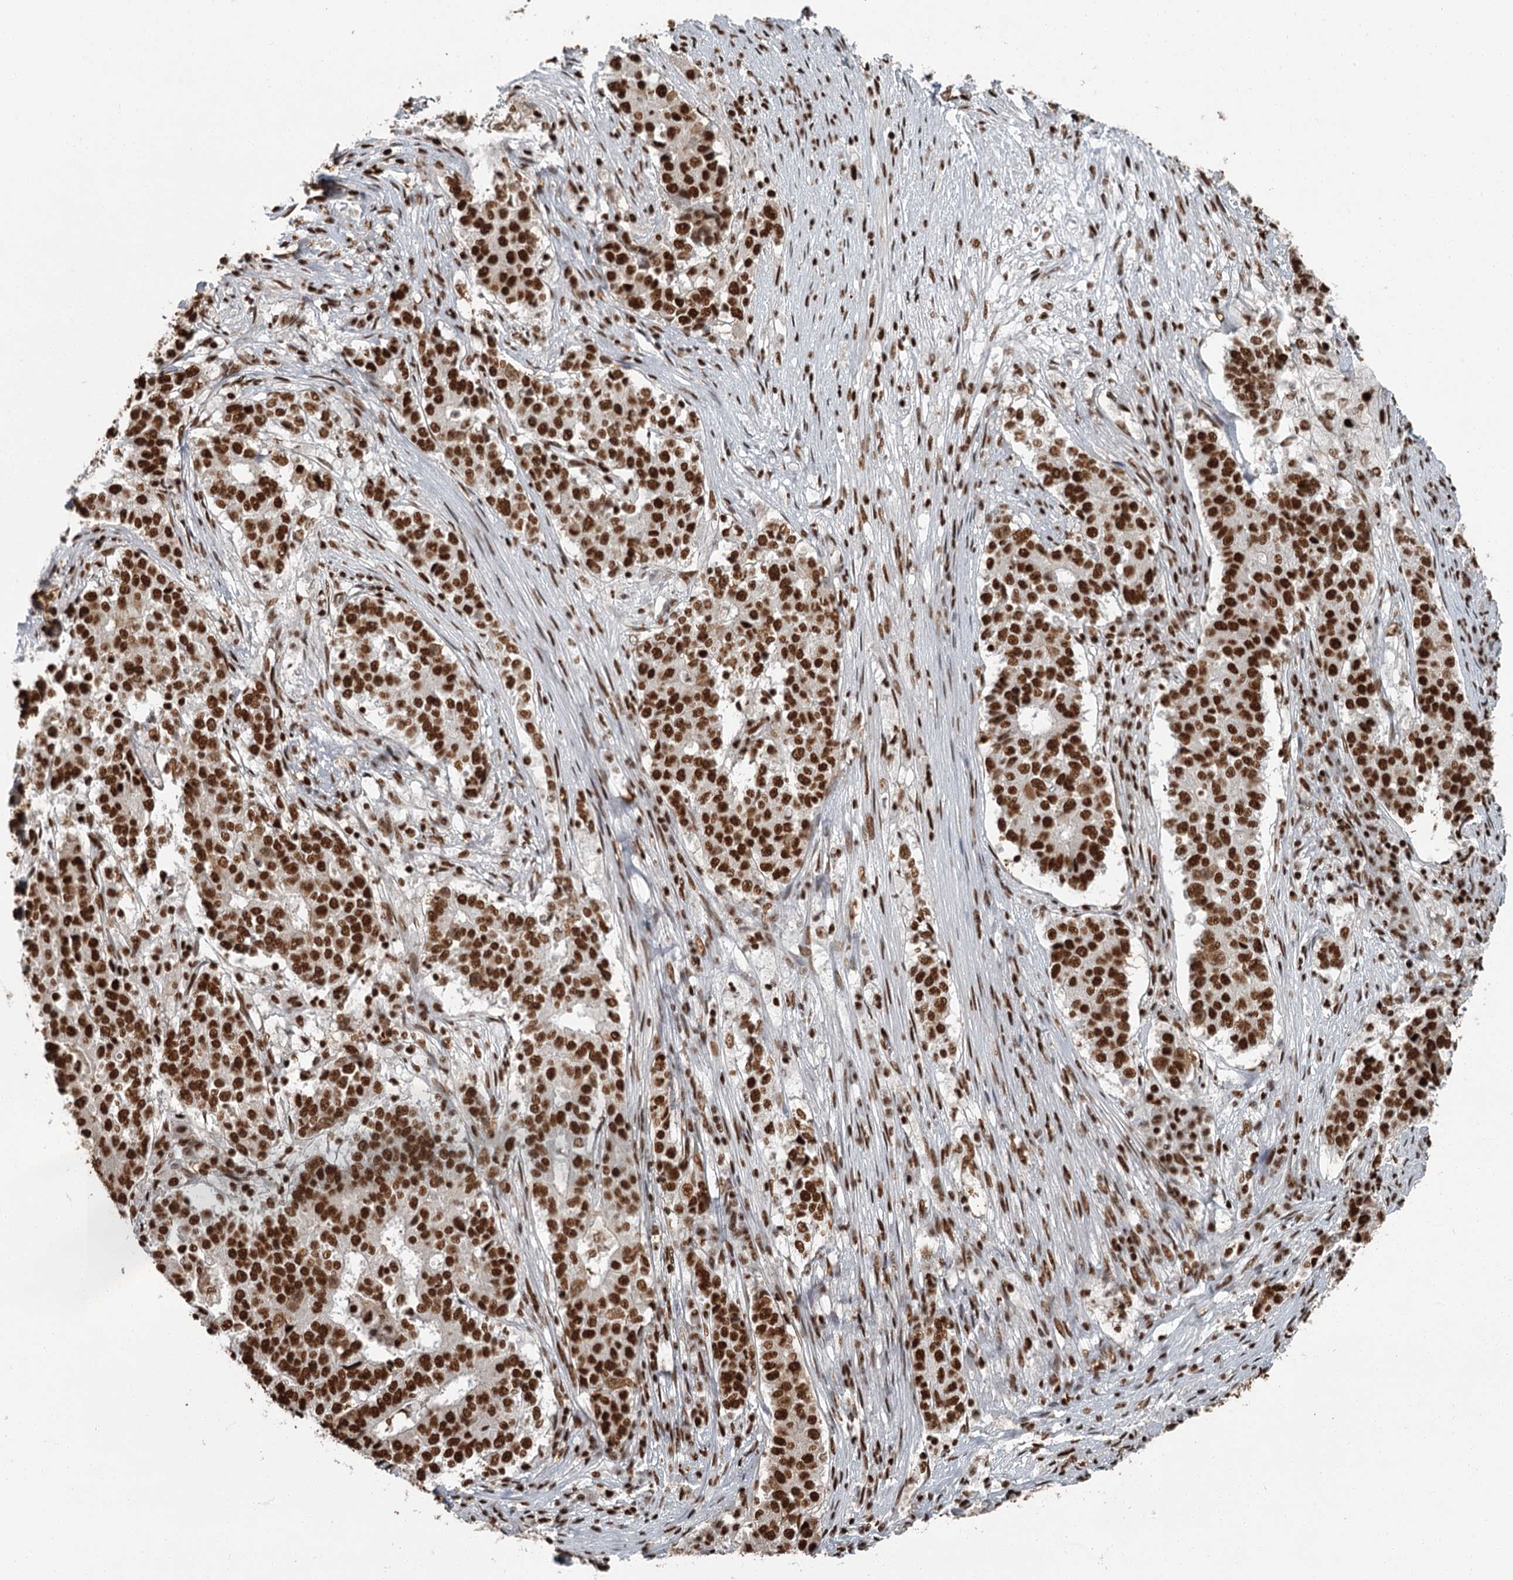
{"staining": {"intensity": "strong", "quantity": ">75%", "location": "nuclear"}, "tissue": "stomach cancer", "cell_type": "Tumor cells", "image_type": "cancer", "snomed": [{"axis": "morphology", "description": "Adenocarcinoma, NOS"}, {"axis": "topography", "description": "Stomach"}], "caption": "Human stomach adenocarcinoma stained for a protein (brown) reveals strong nuclear positive staining in approximately >75% of tumor cells.", "gene": "RBBP7", "patient": {"sex": "male", "age": 59}}